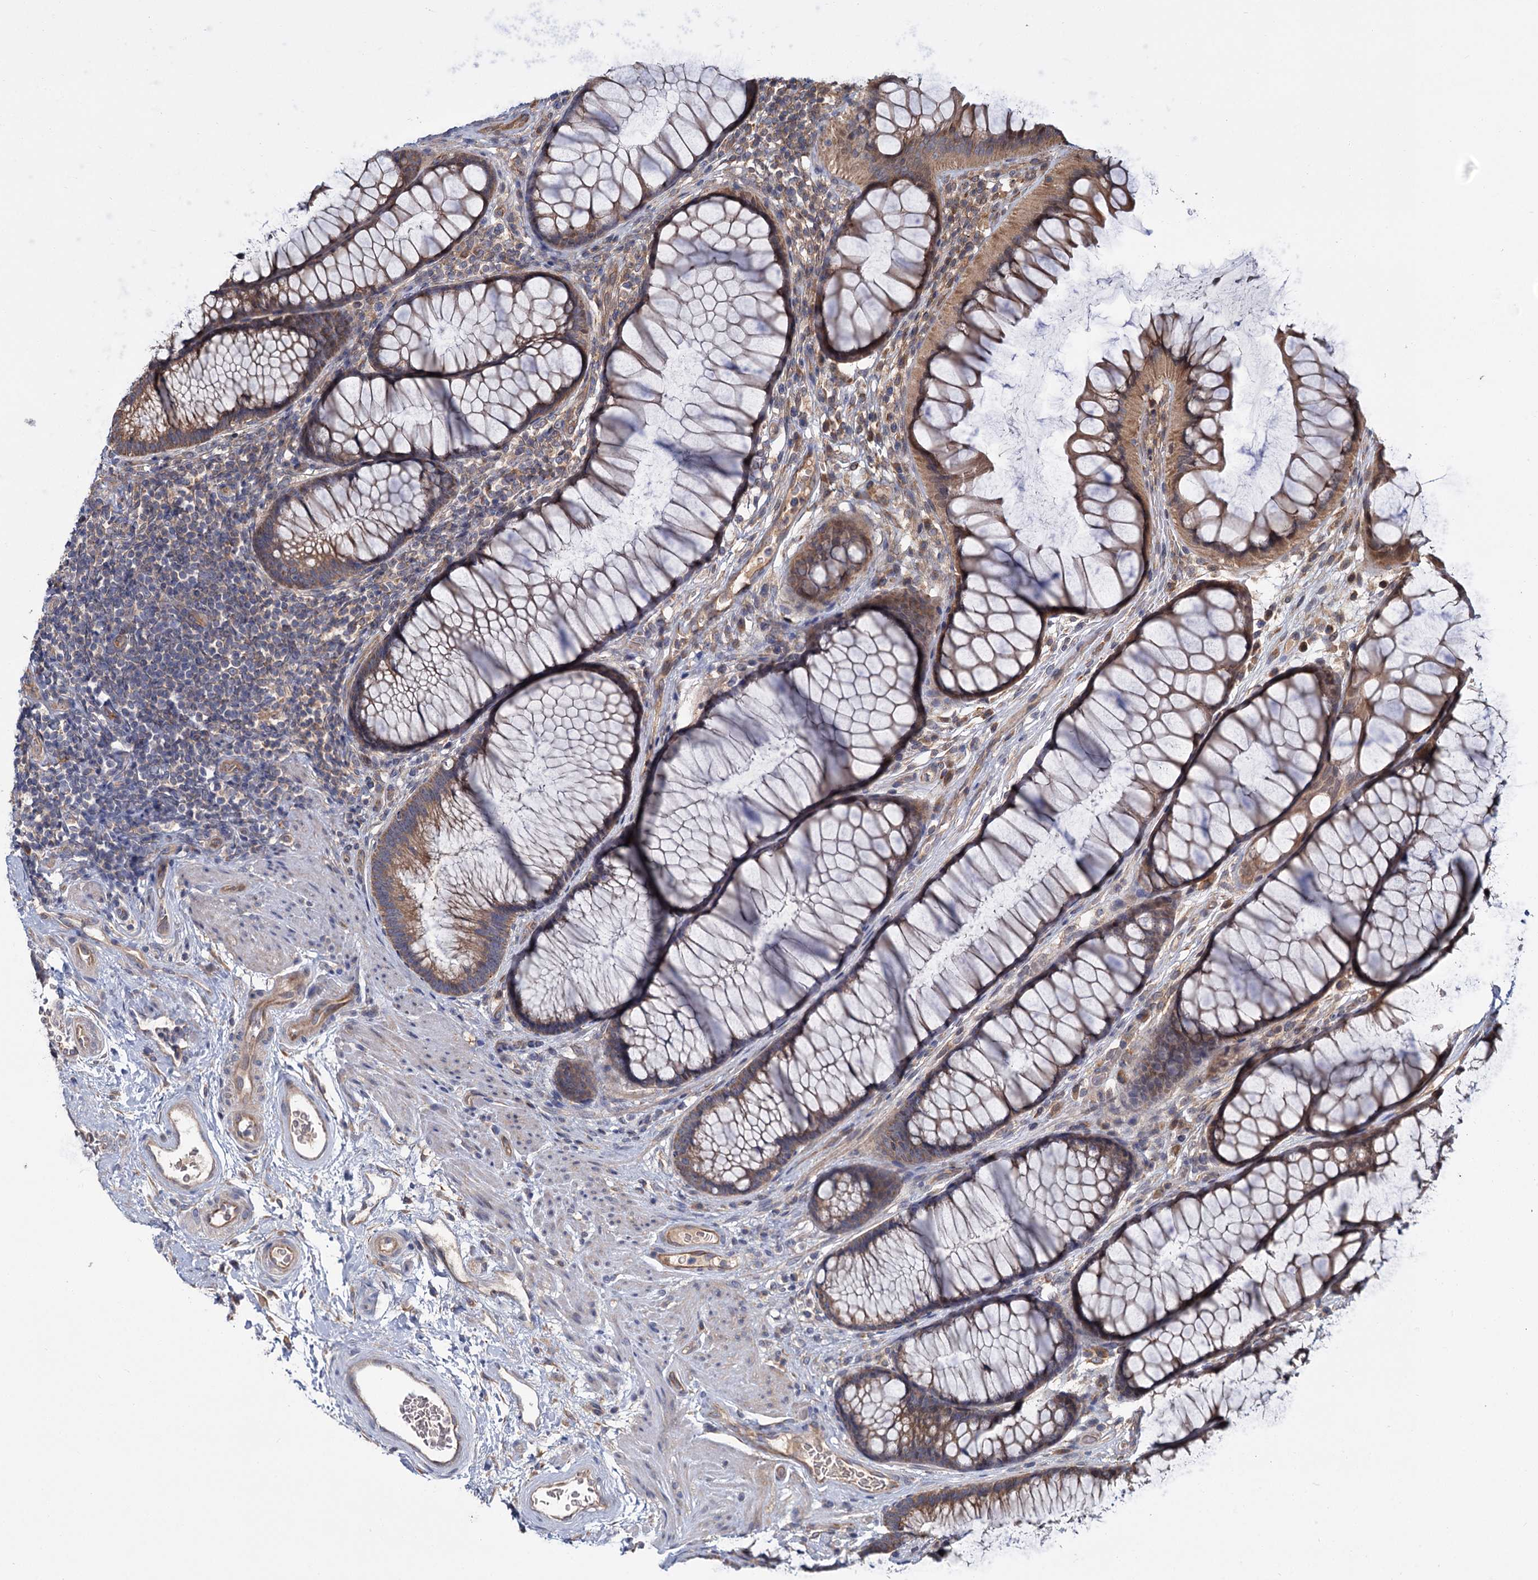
{"staining": {"intensity": "strong", "quantity": ">75%", "location": "cytoplasmic/membranous"}, "tissue": "colon", "cell_type": "Endothelial cells", "image_type": "normal", "snomed": [{"axis": "morphology", "description": "Normal tissue, NOS"}, {"axis": "topography", "description": "Colon"}], "caption": "Immunohistochemistry image of benign human colon stained for a protein (brown), which displays high levels of strong cytoplasmic/membranous positivity in about >75% of endothelial cells.", "gene": "MTRR", "patient": {"sex": "female", "age": 82}}